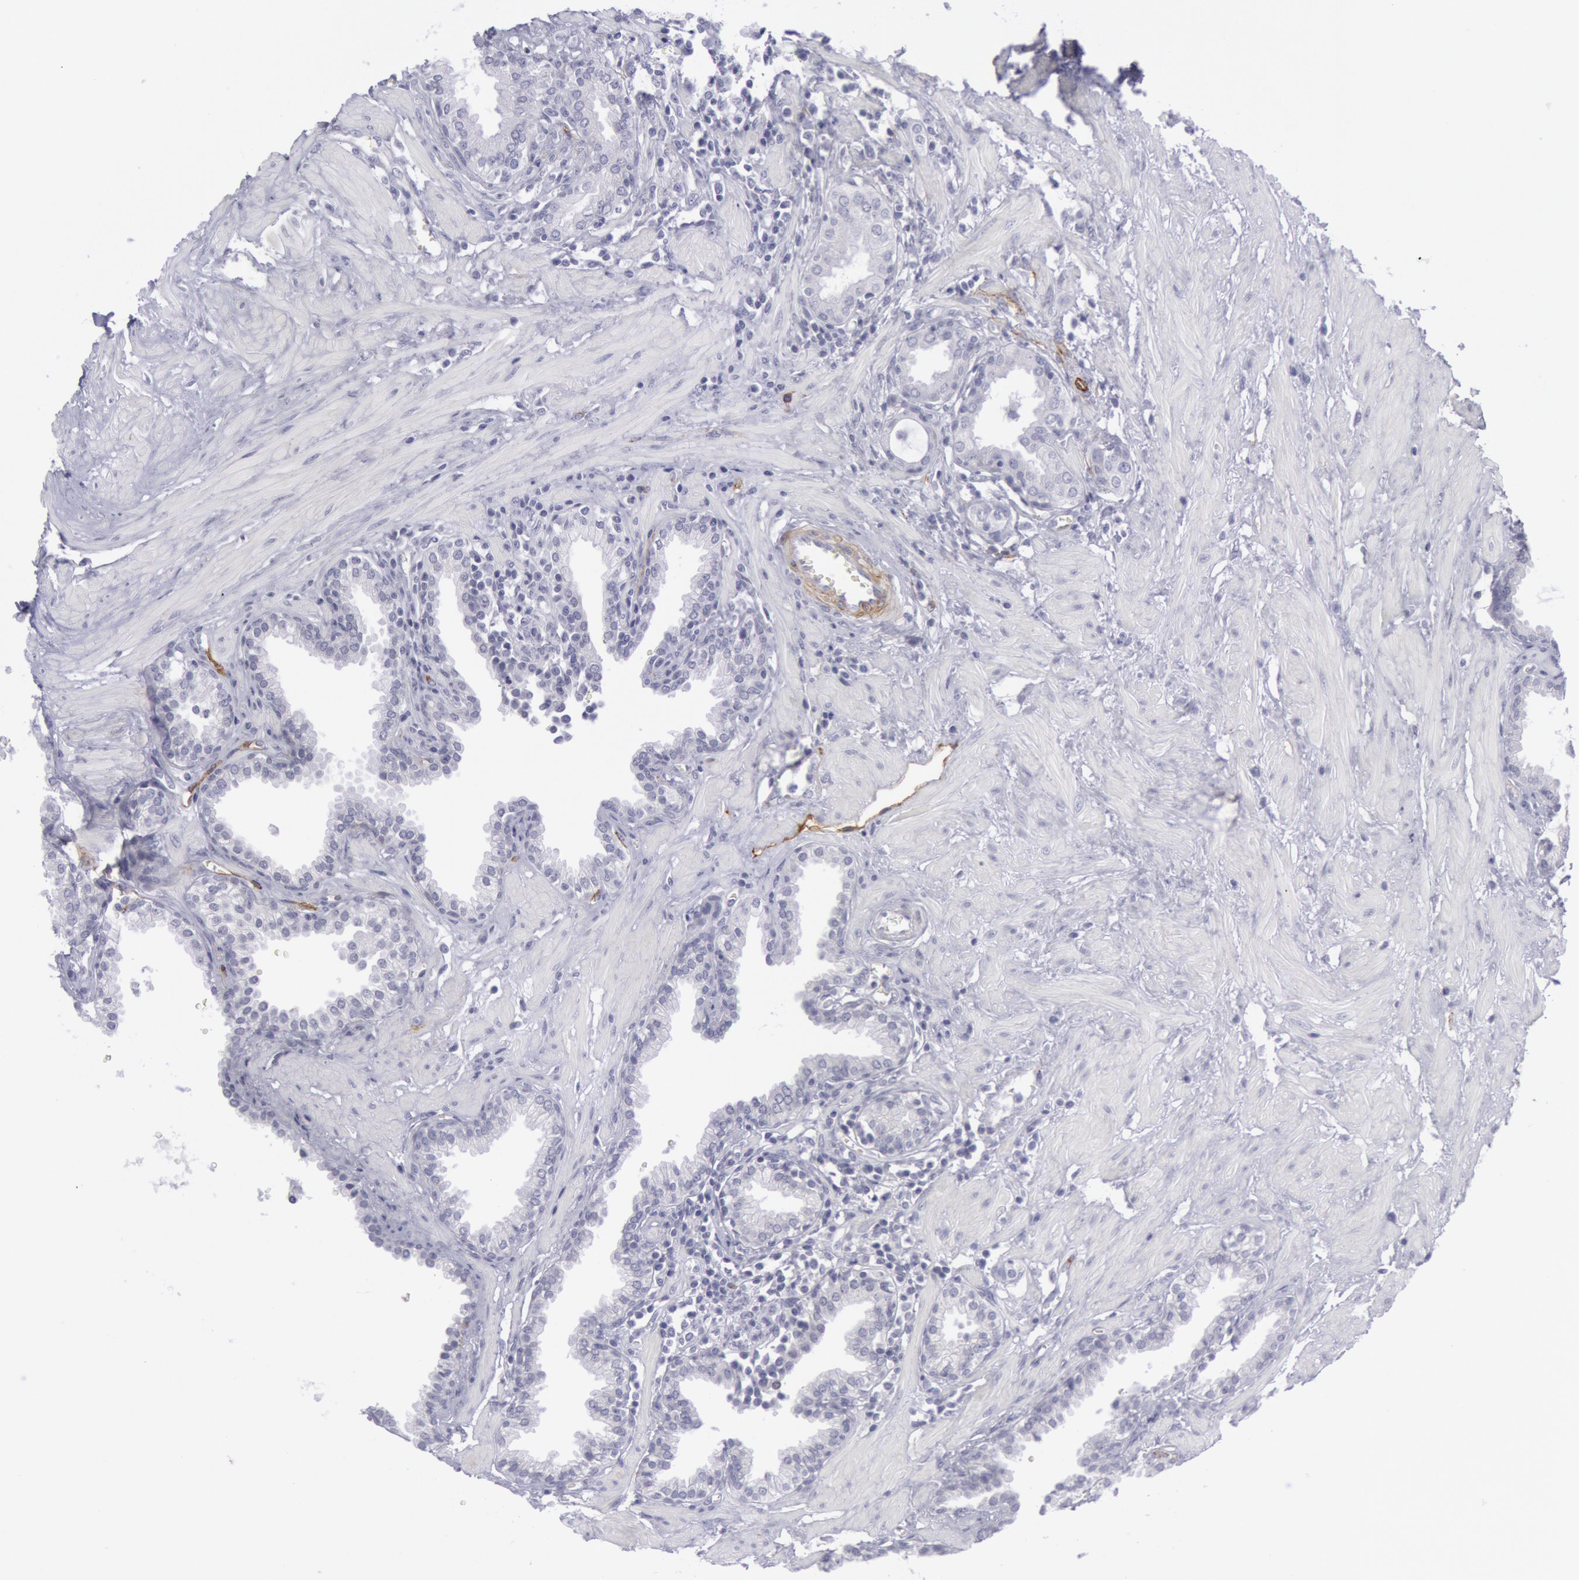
{"staining": {"intensity": "negative", "quantity": "none", "location": "none"}, "tissue": "prostate", "cell_type": "Glandular cells", "image_type": "normal", "snomed": [{"axis": "morphology", "description": "Normal tissue, NOS"}, {"axis": "topography", "description": "Prostate"}], "caption": "Immunohistochemistry micrograph of normal prostate stained for a protein (brown), which exhibits no staining in glandular cells.", "gene": "CDH13", "patient": {"sex": "male", "age": 64}}